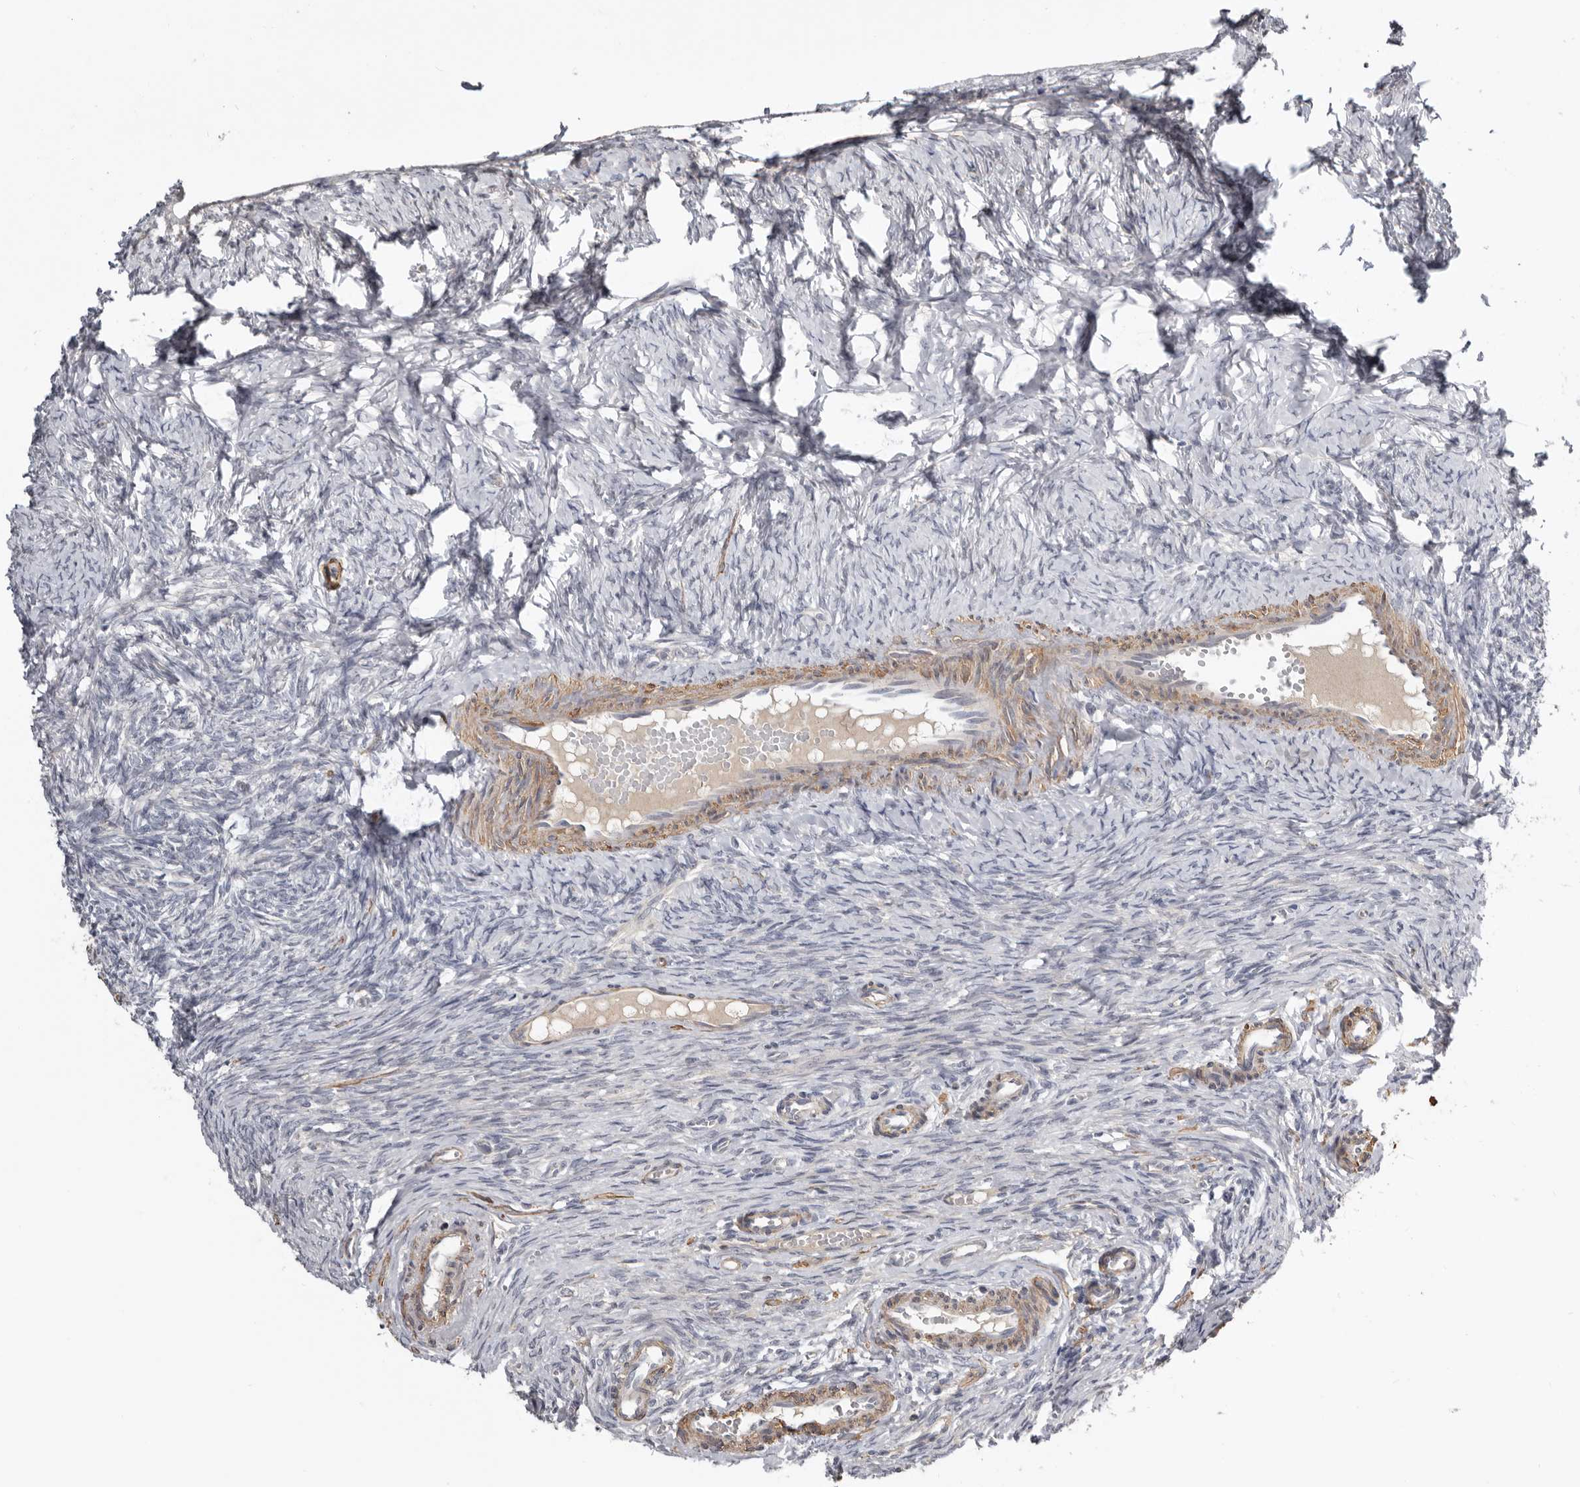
{"staining": {"intensity": "negative", "quantity": "none", "location": "none"}, "tissue": "ovary", "cell_type": "Ovarian stroma cells", "image_type": "normal", "snomed": [{"axis": "morphology", "description": "Adenocarcinoma, NOS"}, {"axis": "topography", "description": "Endometrium"}], "caption": "Immunohistochemical staining of unremarkable ovary exhibits no significant positivity in ovarian stroma cells. Nuclei are stained in blue.", "gene": "CDCA8", "patient": {"sex": "female", "age": 32}}